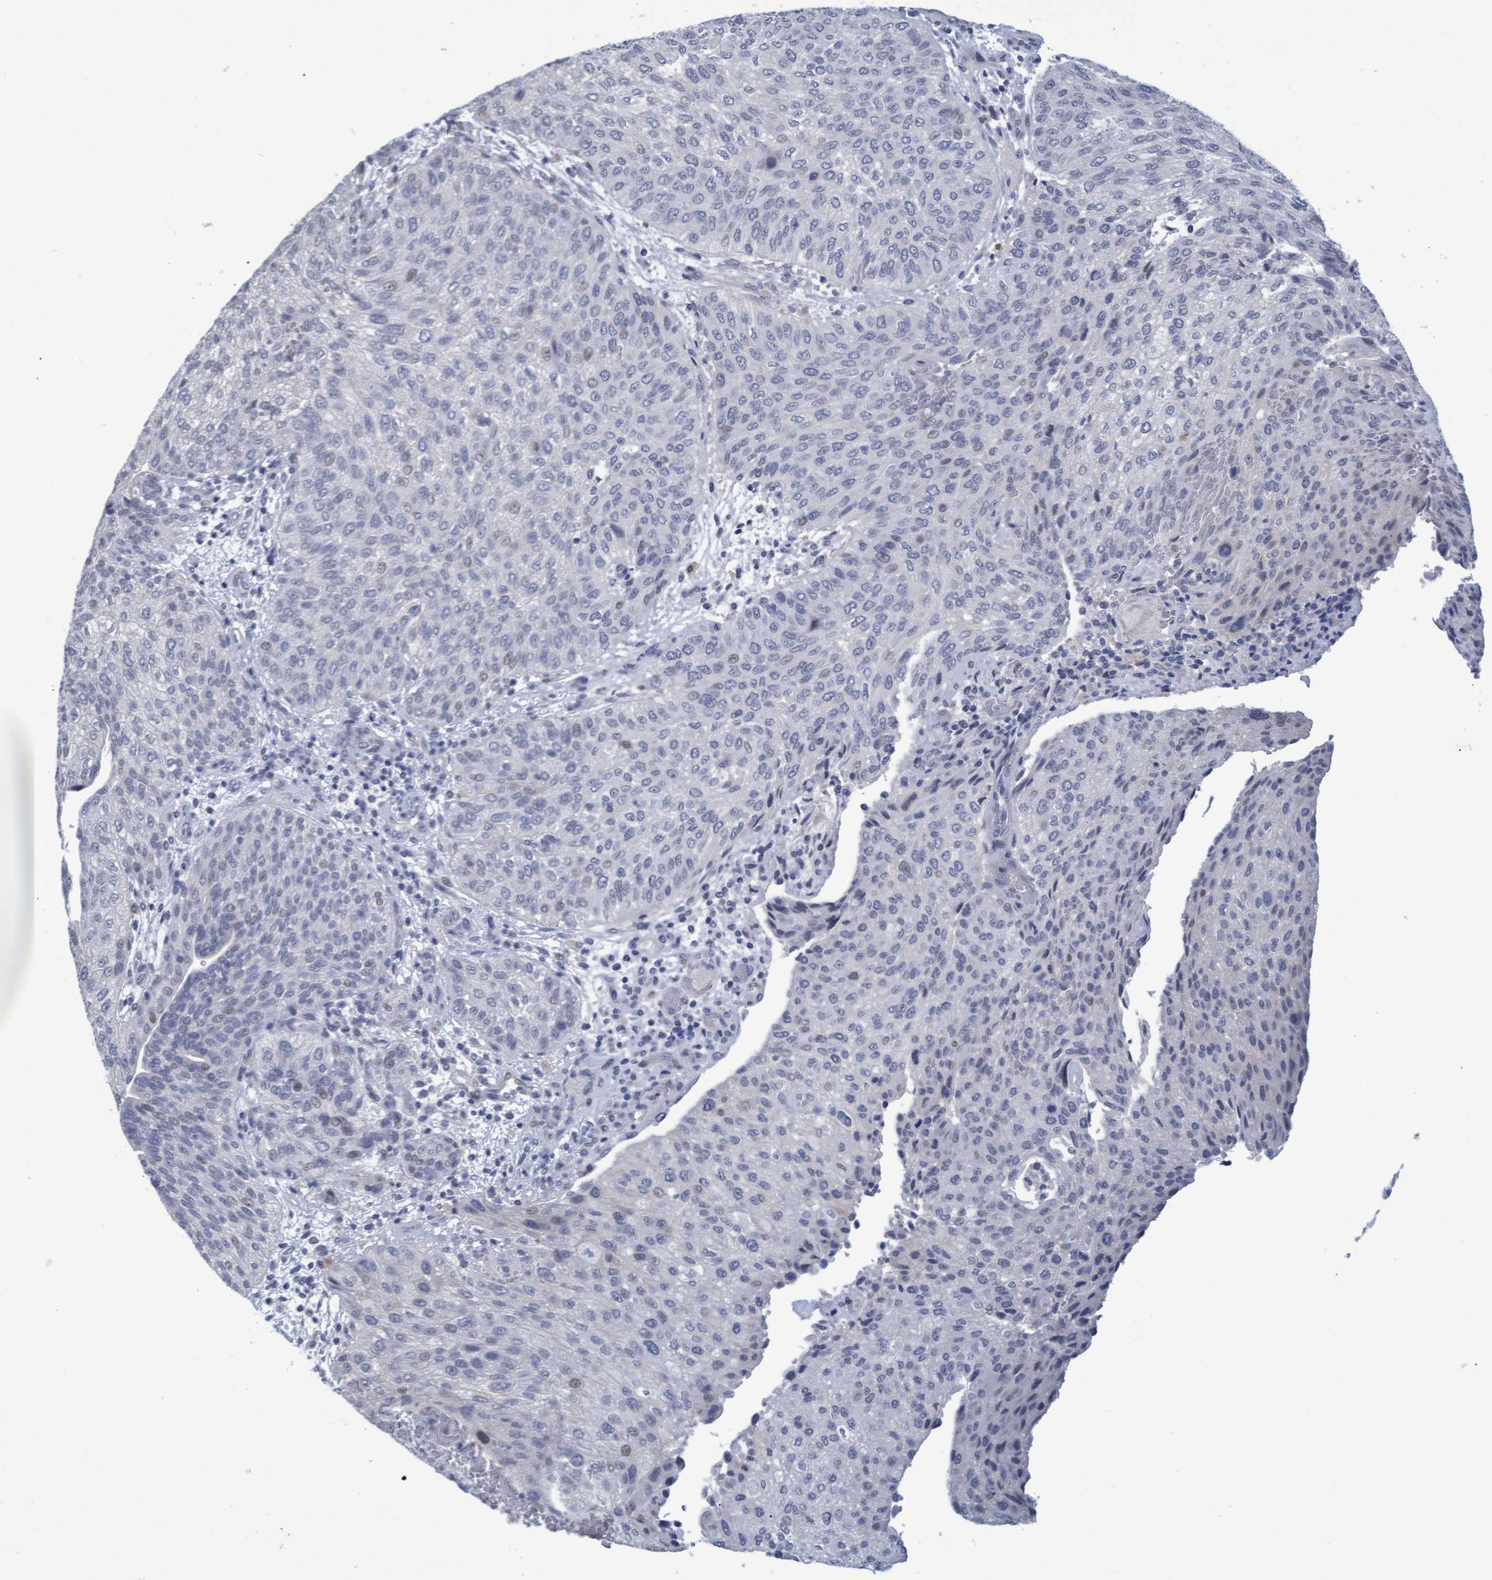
{"staining": {"intensity": "weak", "quantity": "<25%", "location": "nuclear"}, "tissue": "urothelial cancer", "cell_type": "Tumor cells", "image_type": "cancer", "snomed": [{"axis": "morphology", "description": "Urothelial carcinoma, Low grade"}, {"axis": "morphology", "description": "Urothelial carcinoma, High grade"}, {"axis": "topography", "description": "Urinary bladder"}], "caption": "DAB (3,3'-diaminobenzidine) immunohistochemical staining of urothelial carcinoma (low-grade) exhibits no significant staining in tumor cells.", "gene": "PROCA1", "patient": {"sex": "male", "age": 35}}